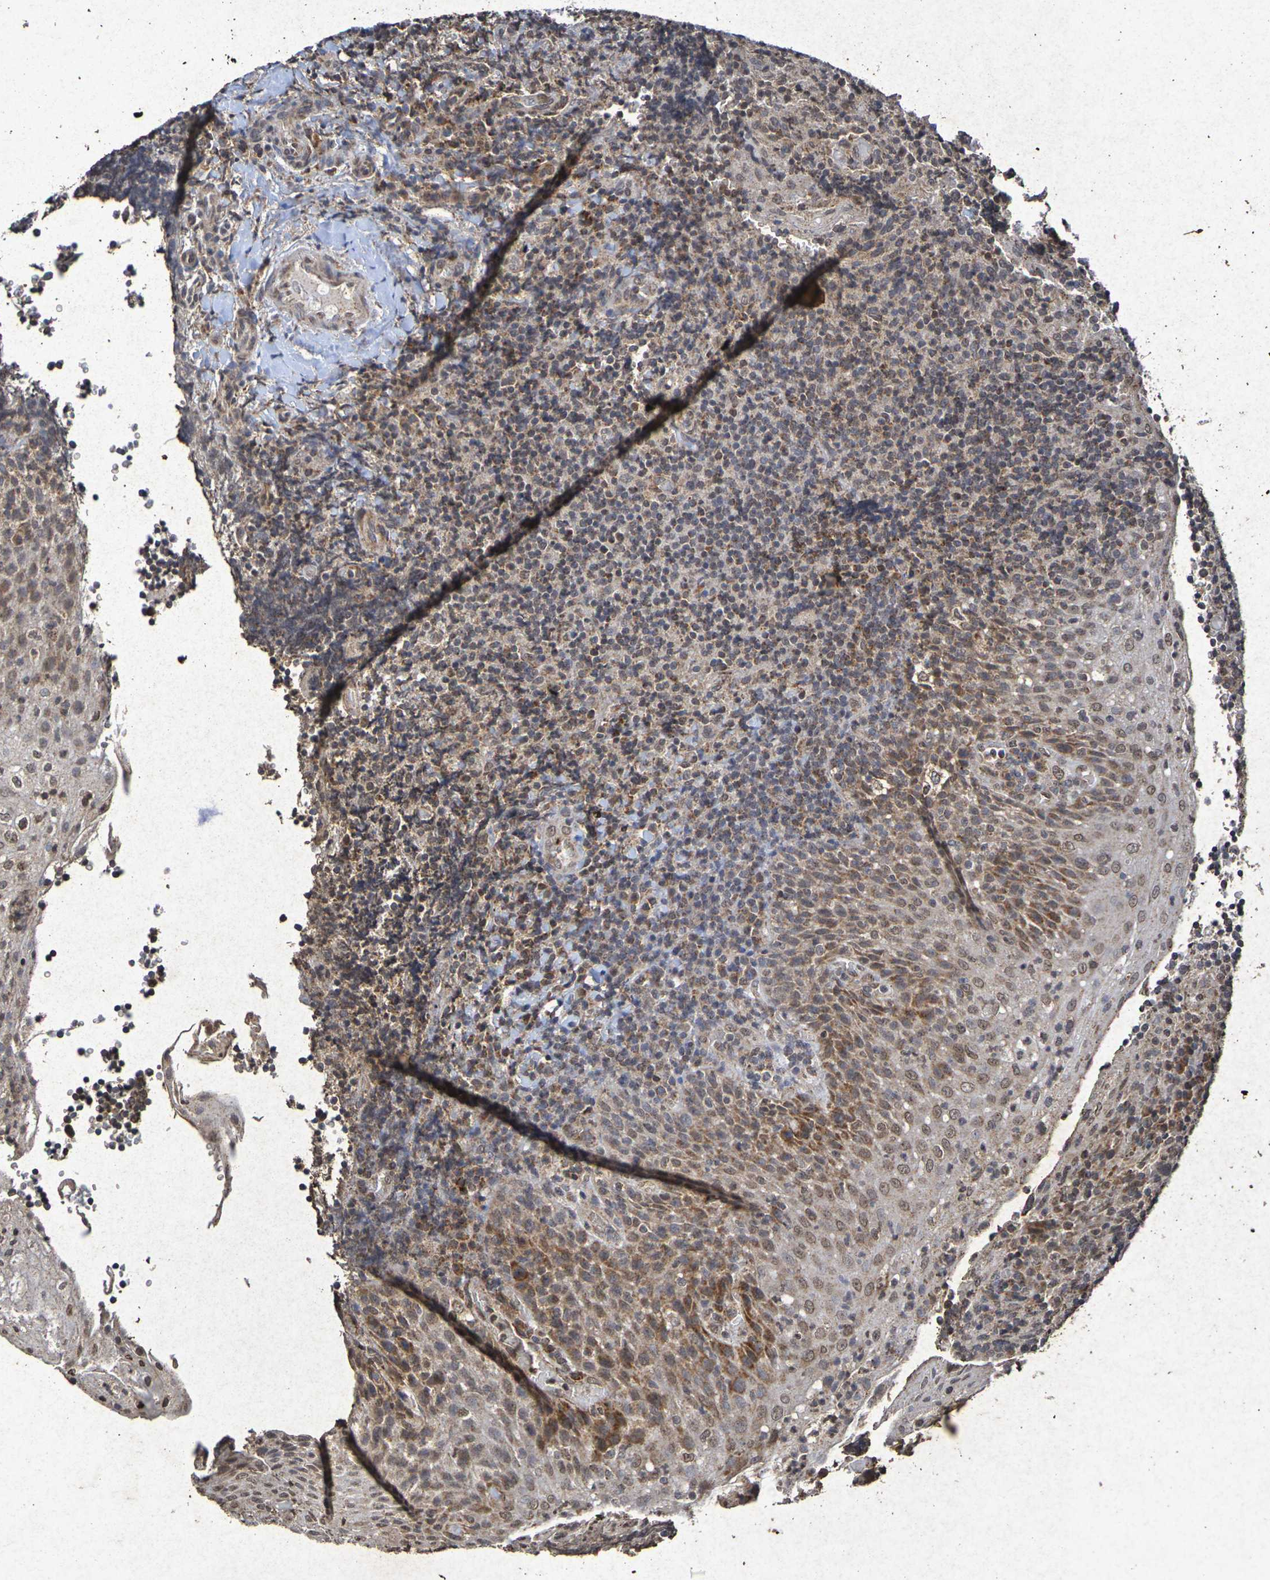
{"staining": {"intensity": "moderate", "quantity": "25%-75%", "location": "cytoplasmic/membranous,nuclear"}, "tissue": "lymphoma", "cell_type": "Tumor cells", "image_type": "cancer", "snomed": [{"axis": "morphology", "description": "Malignant lymphoma, non-Hodgkin's type, High grade"}, {"axis": "topography", "description": "Tonsil"}], "caption": "The immunohistochemical stain shows moderate cytoplasmic/membranous and nuclear expression in tumor cells of lymphoma tissue.", "gene": "GUCY1A2", "patient": {"sex": "female", "age": 36}}